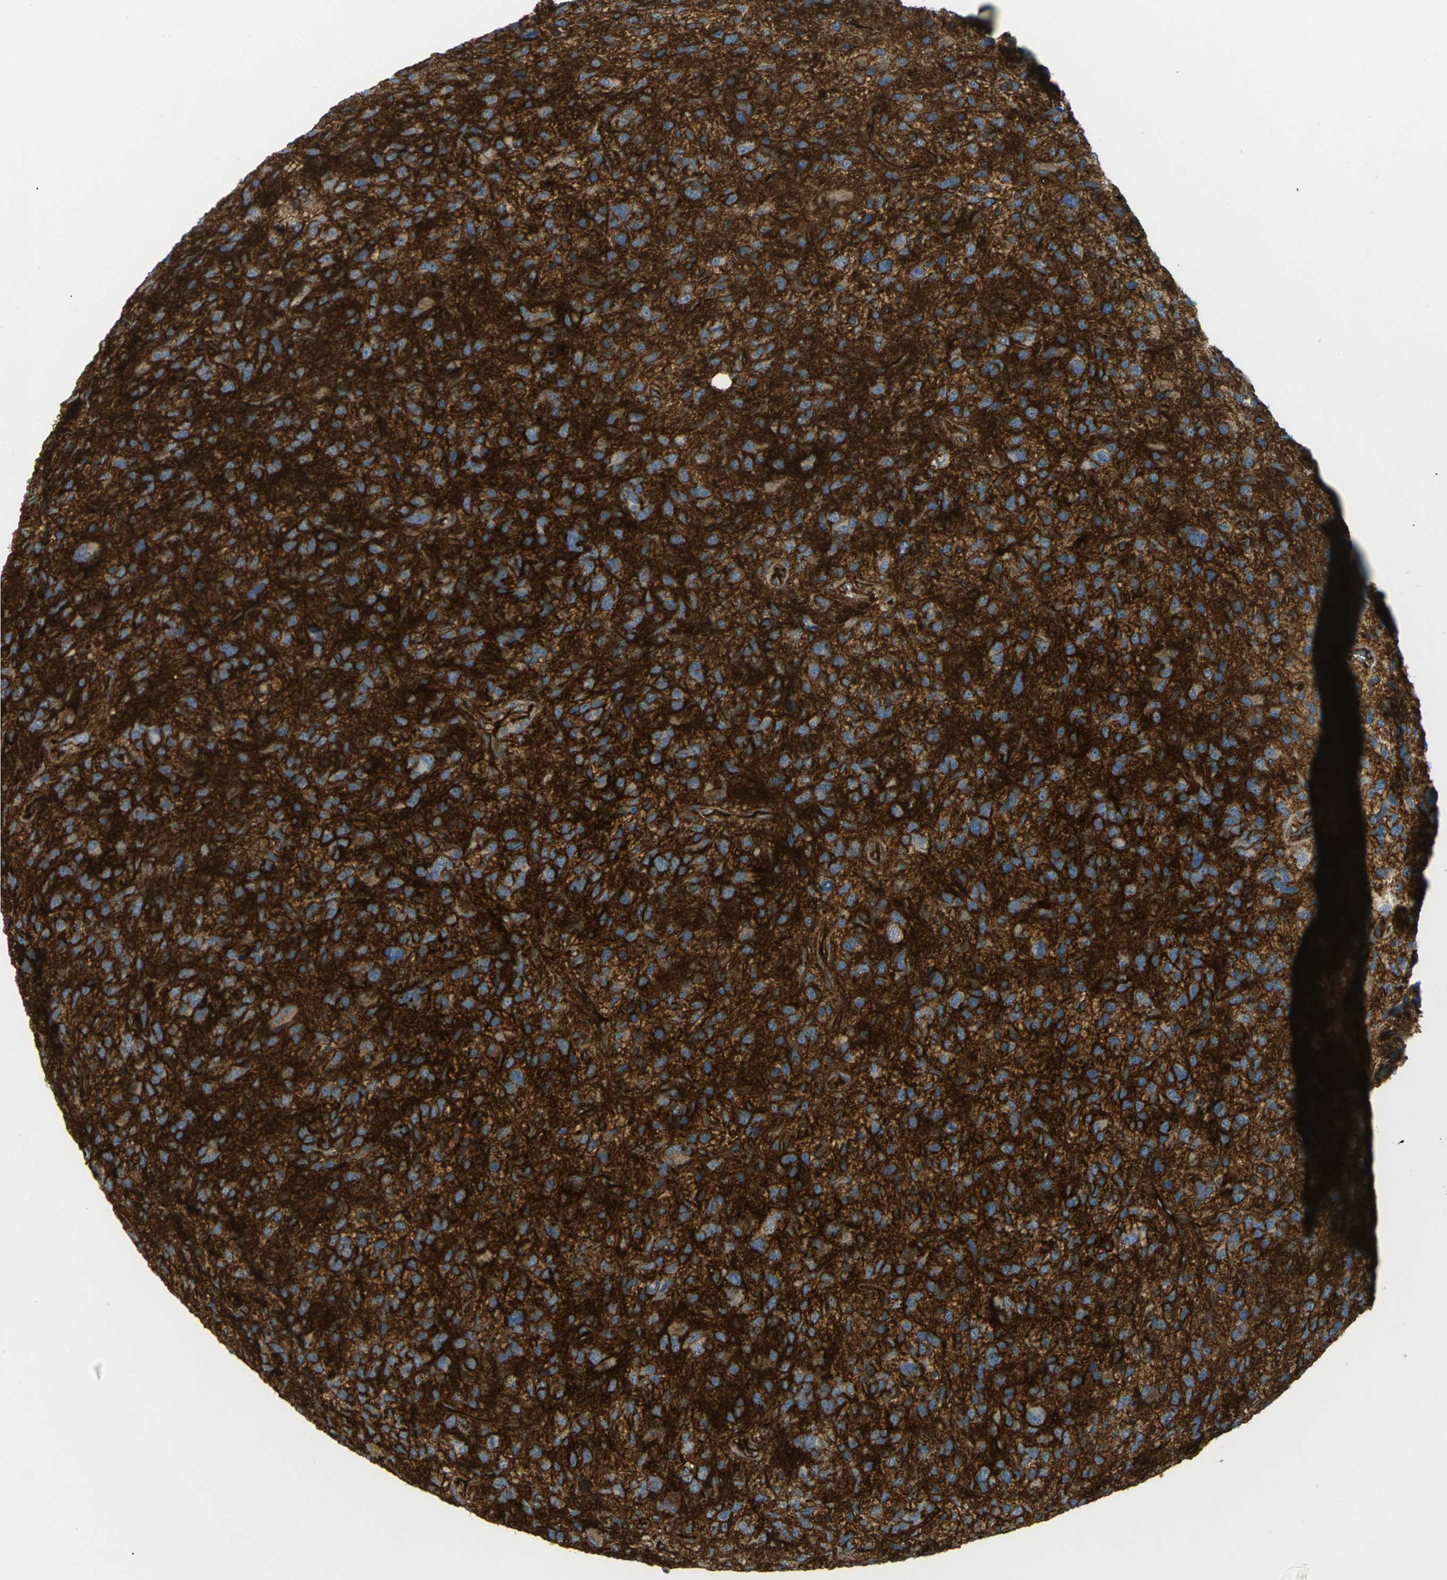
{"staining": {"intensity": "strong", "quantity": ">75%", "location": "cytoplasmic/membranous"}, "tissue": "glioma", "cell_type": "Tumor cells", "image_type": "cancer", "snomed": [{"axis": "morphology", "description": "Glioma, malignant, High grade"}, {"axis": "topography", "description": "Brain"}], "caption": "Malignant glioma (high-grade) was stained to show a protein in brown. There is high levels of strong cytoplasmic/membranous positivity in about >75% of tumor cells.", "gene": "S1PR1", "patient": {"sex": "female", "age": 58}}